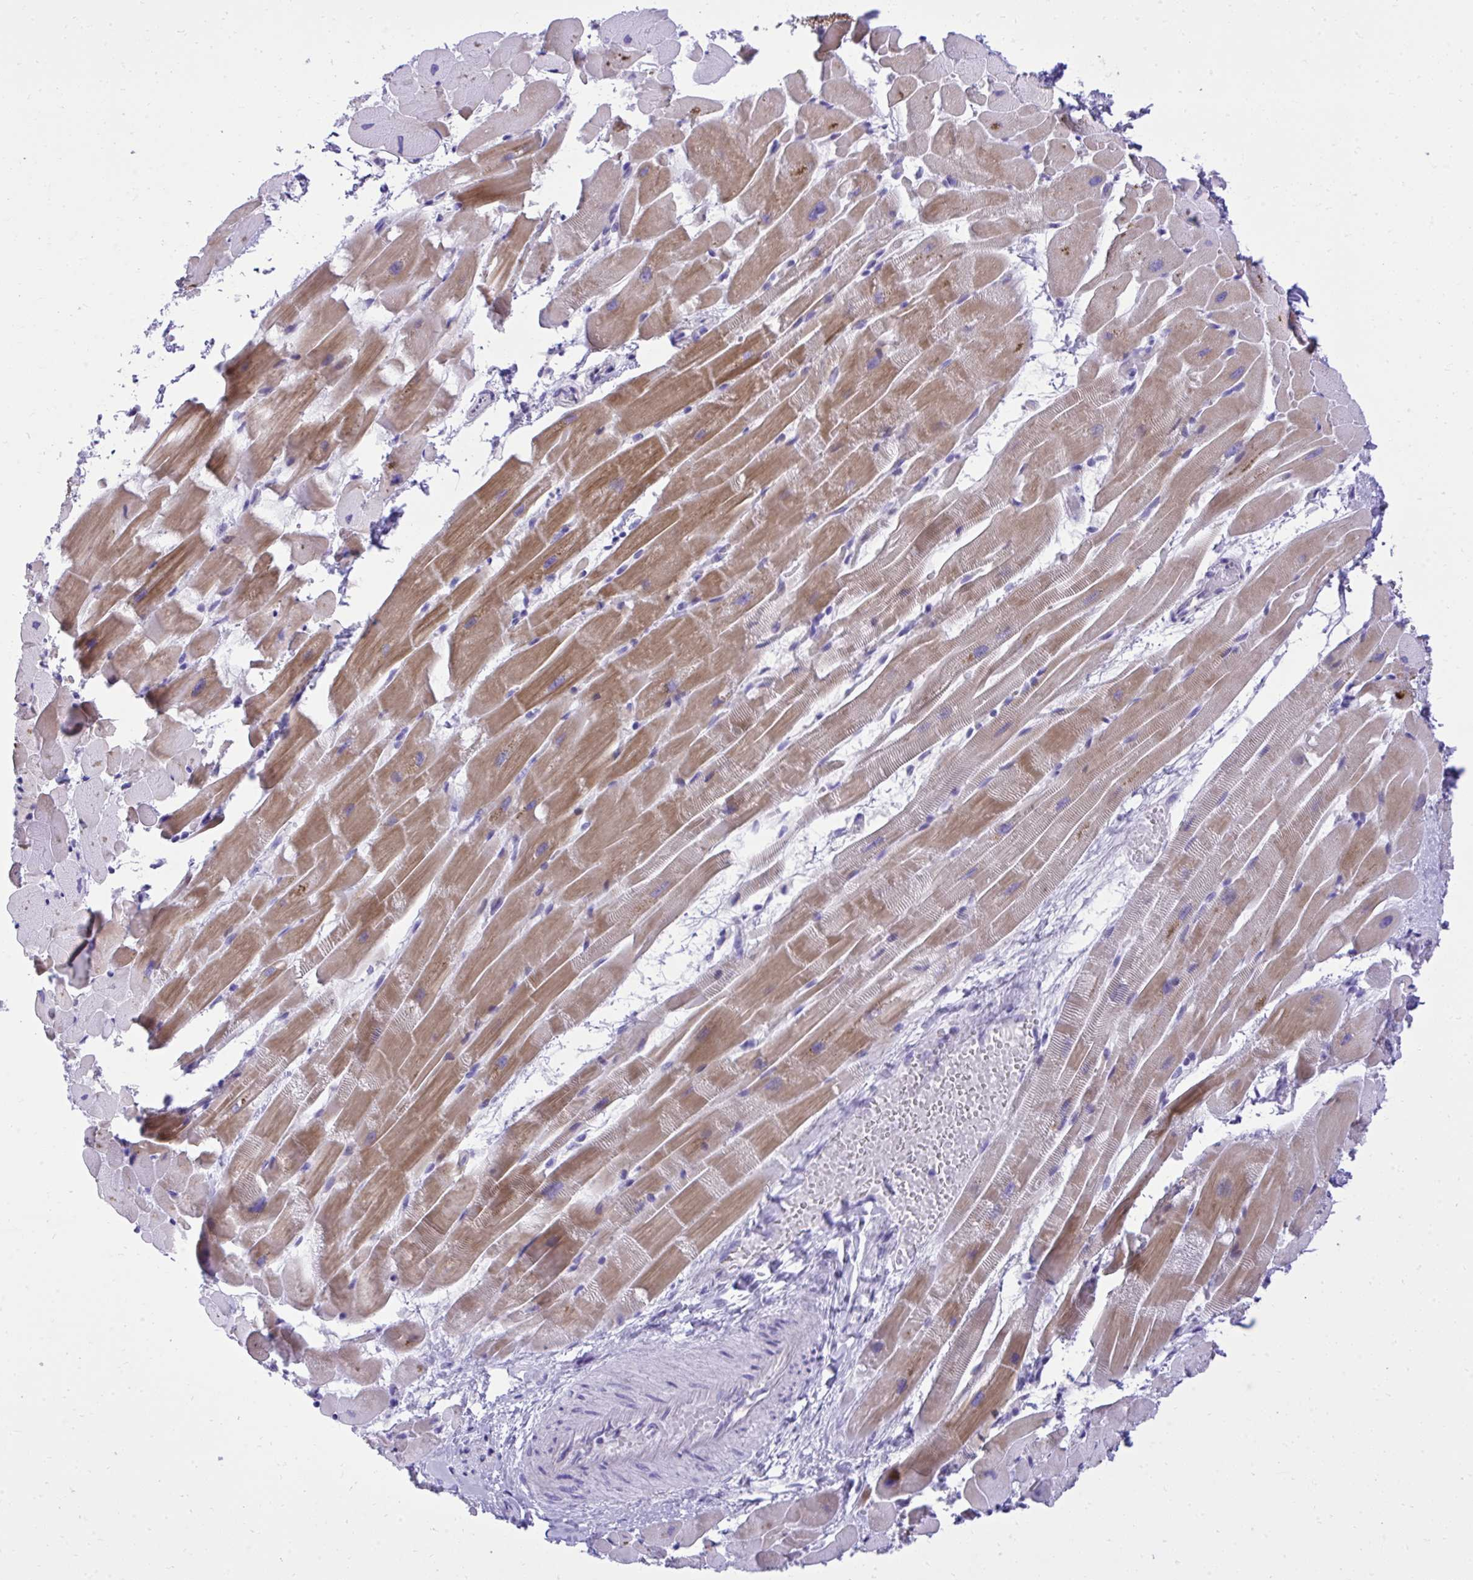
{"staining": {"intensity": "moderate", "quantity": "25%-75%", "location": "cytoplasmic/membranous"}, "tissue": "heart muscle", "cell_type": "Cardiomyocytes", "image_type": "normal", "snomed": [{"axis": "morphology", "description": "Normal tissue, NOS"}, {"axis": "topography", "description": "Heart"}], "caption": "Immunohistochemical staining of benign human heart muscle displays medium levels of moderate cytoplasmic/membranous positivity in approximately 25%-75% of cardiomyocytes.", "gene": "ST6GALNAC3", "patient": {"sex": "male", "age": 37}}